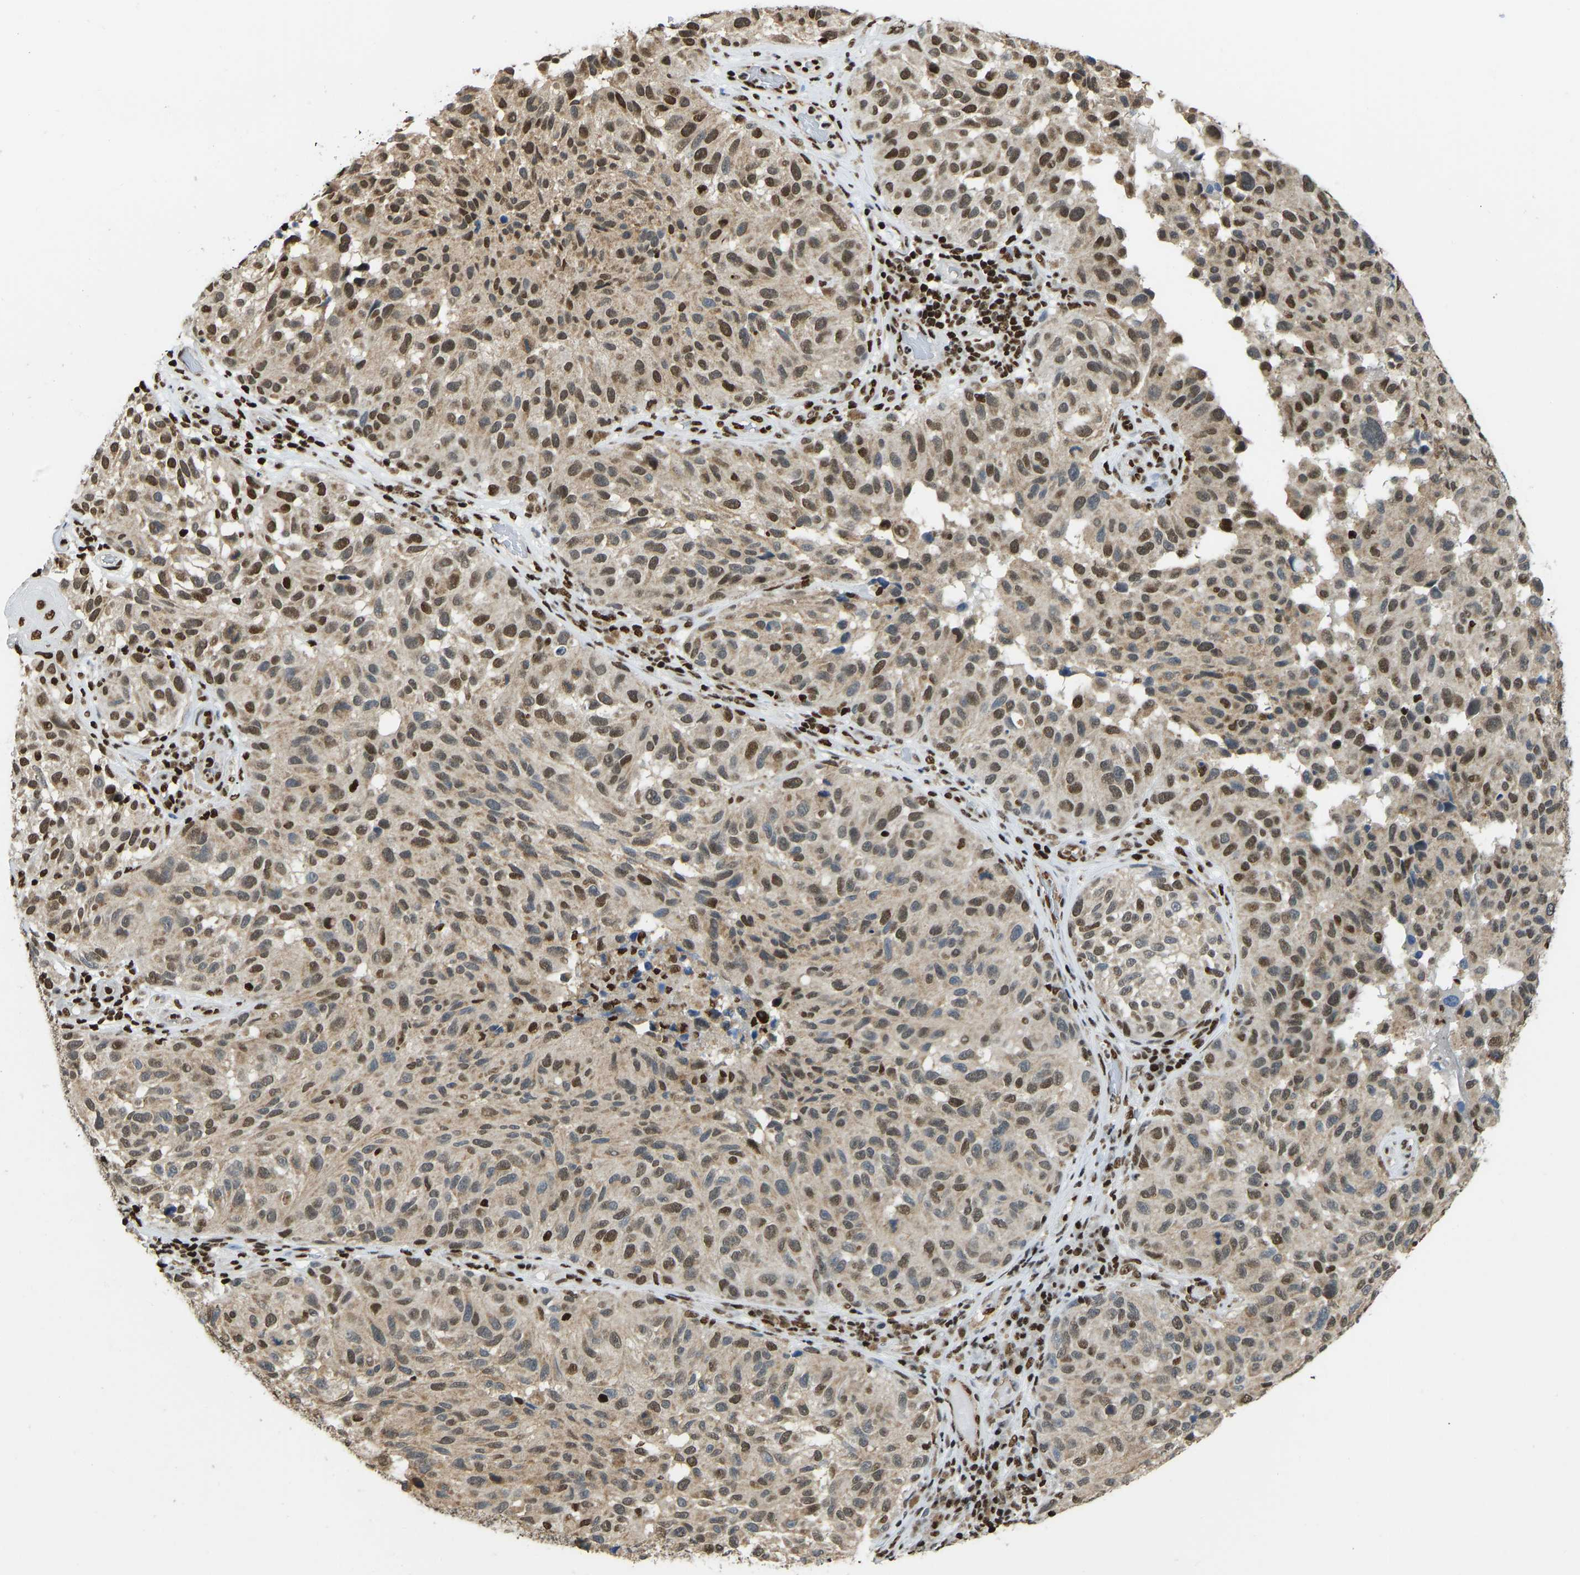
{"staining": {"intensity": "moderate", "quantity": "25%-75%", "location": "nuclear"}, "tissue": "melanoma", "cell_type": "Tumor cells", "image_type": "cancer", "snomed": [{"axis": "morphology", "description": "Malignant melanoma, NOS"}, {"axis": "topography", "description": "Skin"}], "caption": "Melanoma tissue shows moderate nuclear positivity in about 25%-75% of tumor cells", "gene": "ZSCAN20", "patient": {"sex": "female", "age": 73}}